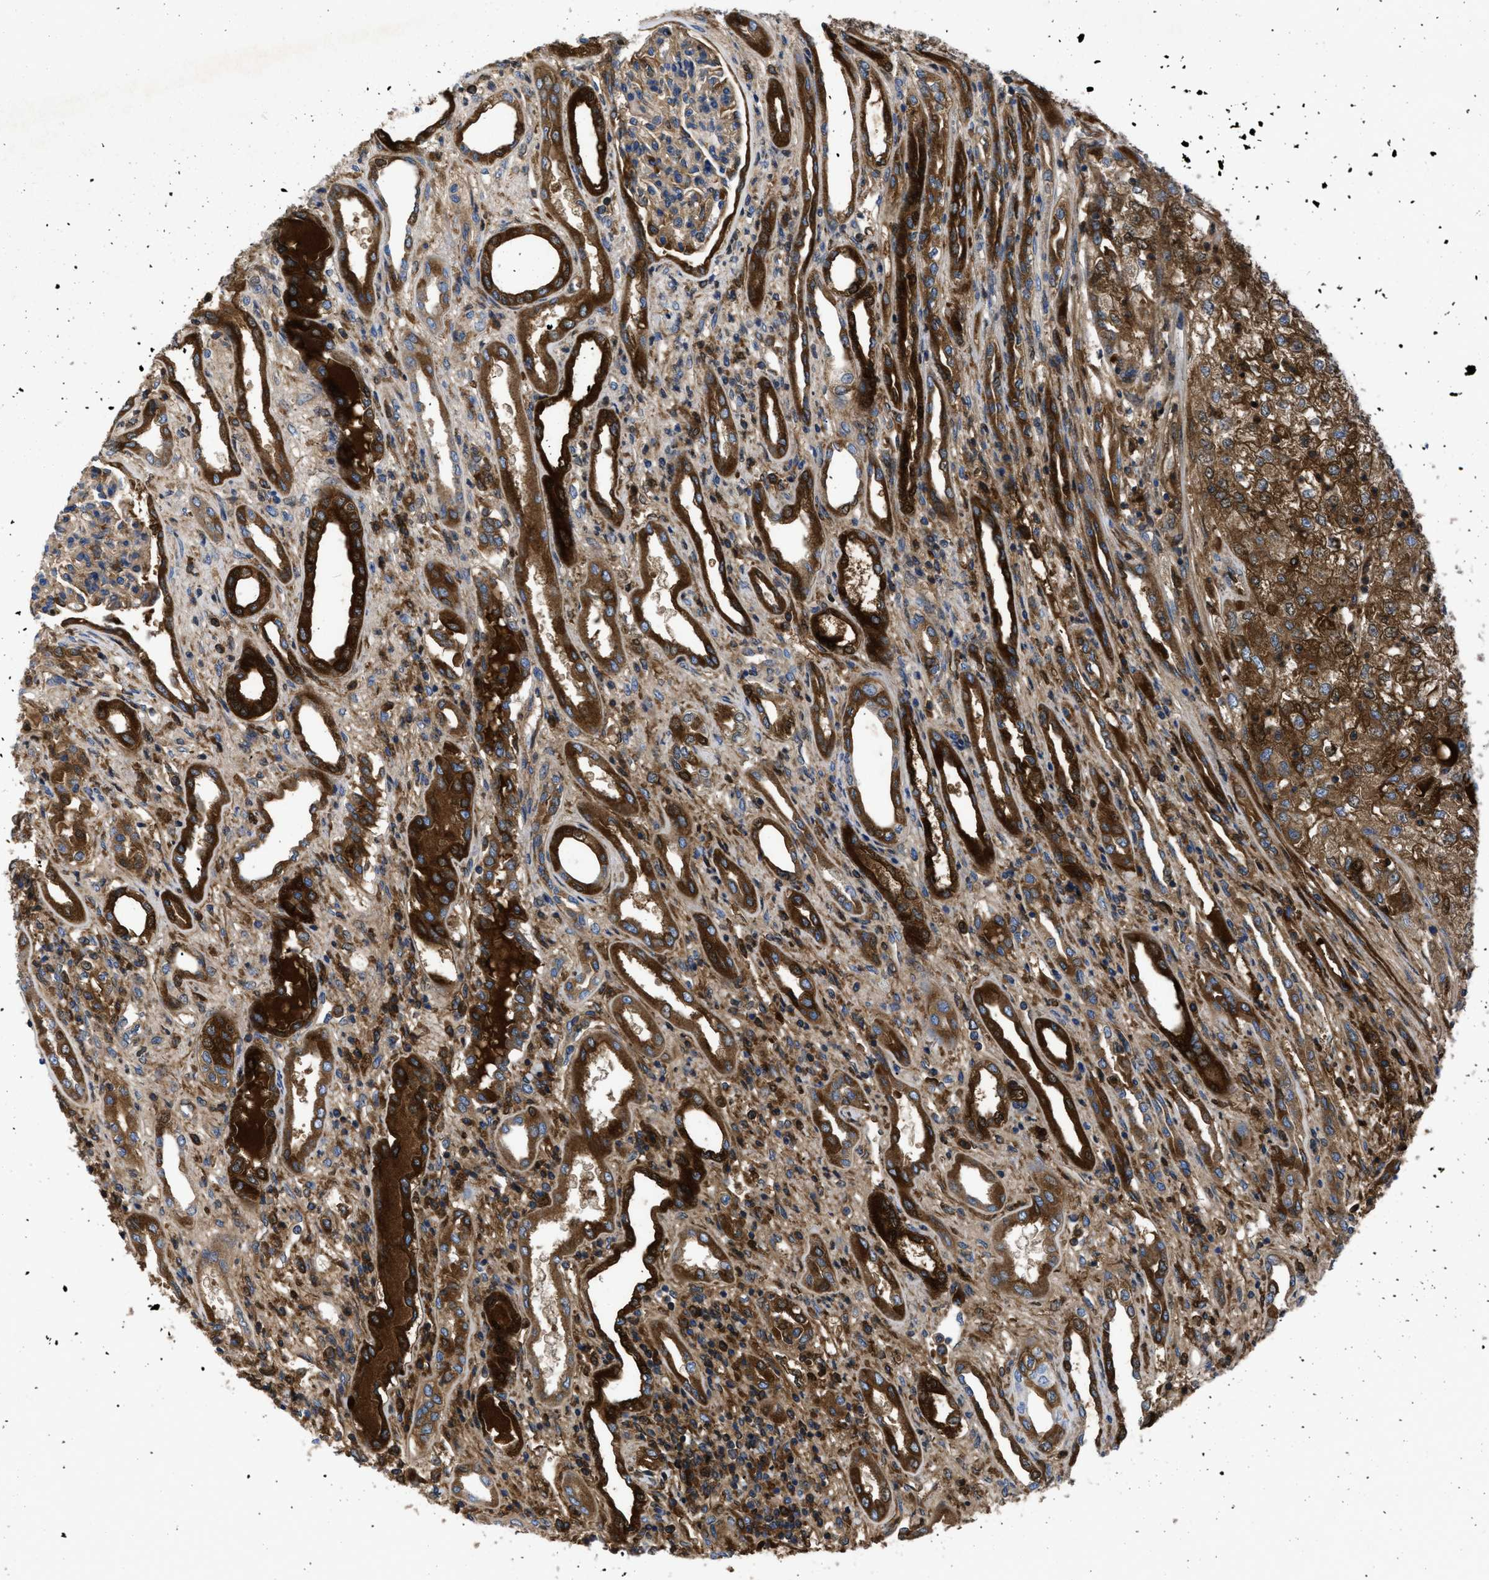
{"staining": {"intensity": "moderate", "quantity": ">75%", "location": "cytoplasmic/membranous"}, "tissue": "renal cancer", "cell_type": "Tumor cells", "image_type": "cancer", "snomed": [{"axis": "morphology", "description": "Adenocarcinoma, NOS"}, {"axis": "topography", "description": "Kidney"}], "caption": "Immunohistochemical staining of renal adenocarcinoma demonstrates medium levels of moderate cytoplasmic/membranous protein staining in about >75% of tumor cells.", "gene": "SERPINA6", "patient": {"sex": "female", "age": 54}}